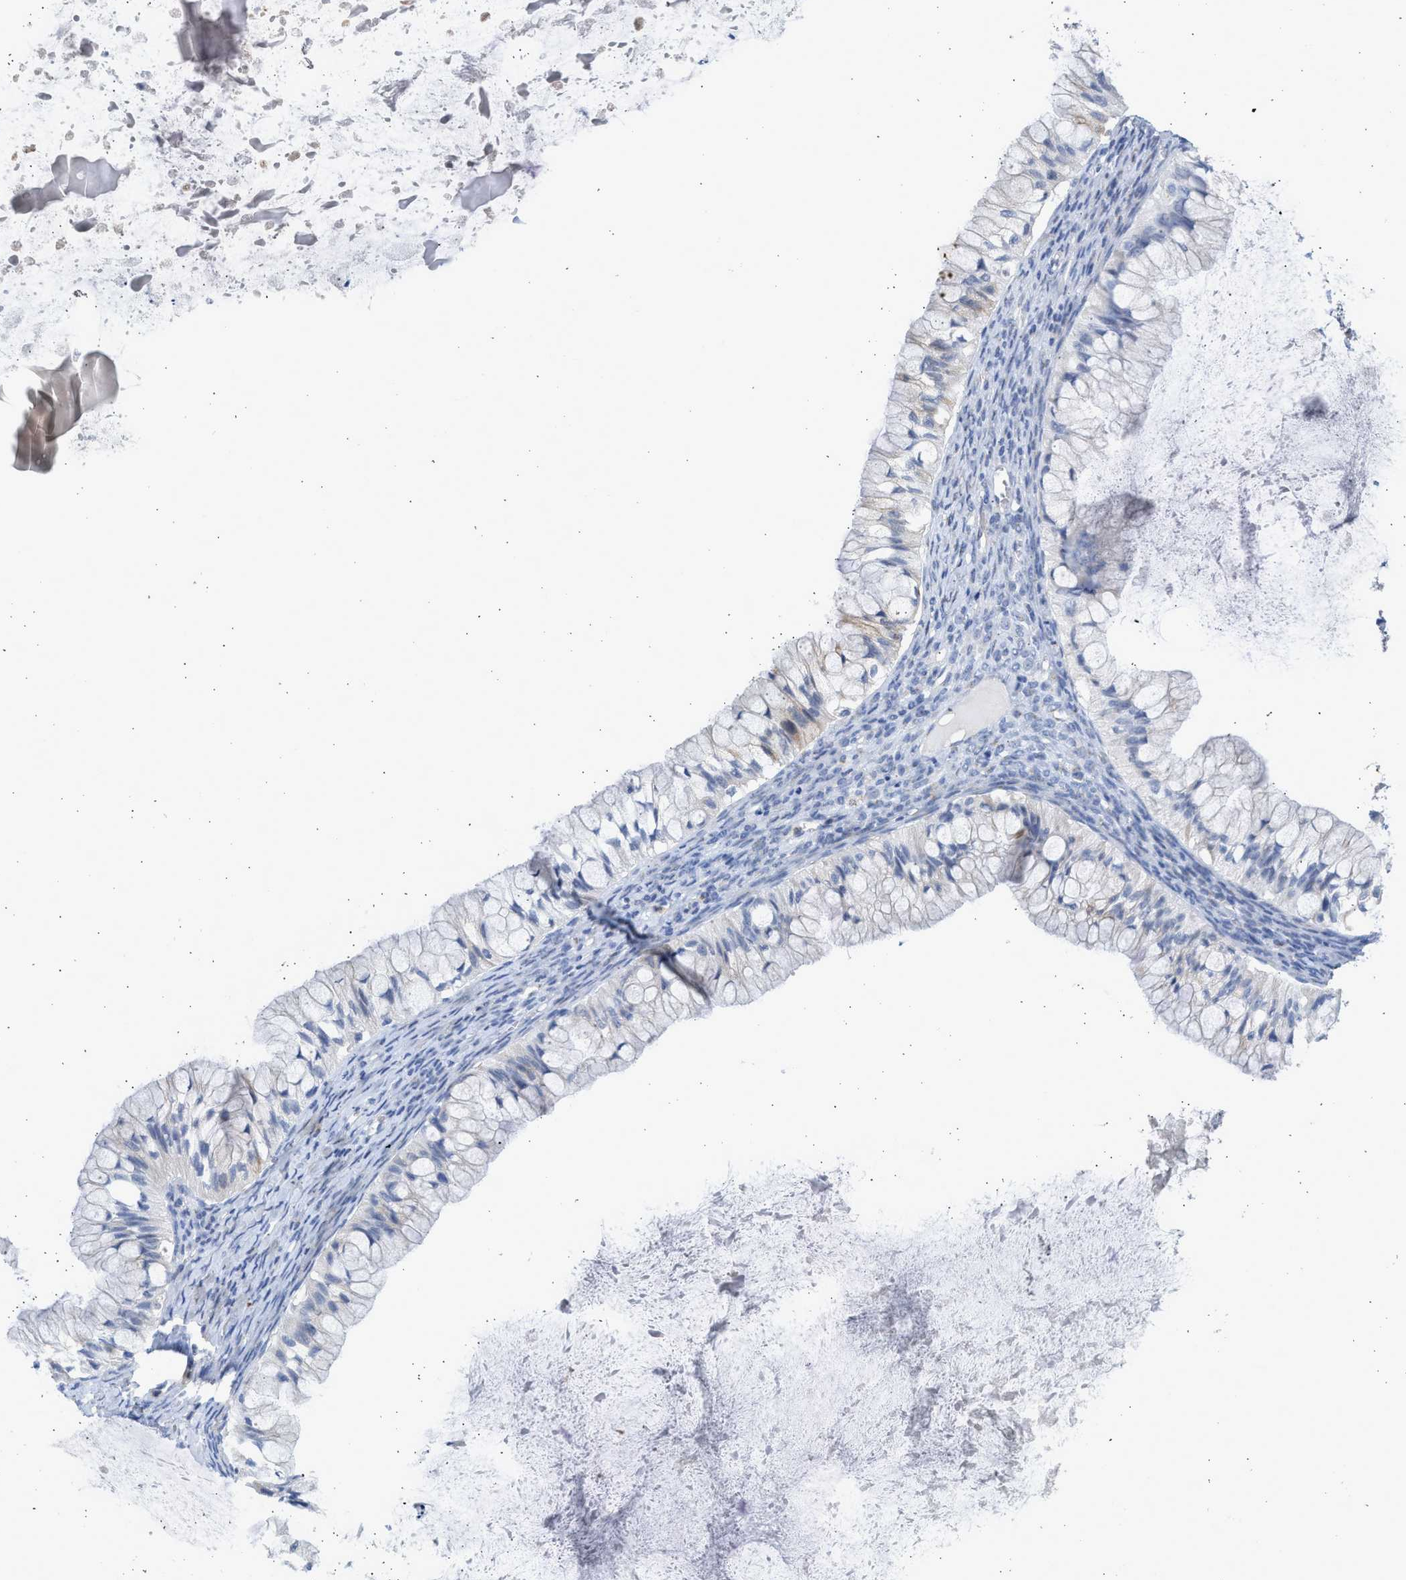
{"staining": {"intensity": "negative", "quantity": "none", "location": "none"}, "tissue": "ovarian cancer", "cell_type": "Tumor cells", "image_type": "cancer", "snomed": [{"axis": "morphology", "description": "Cystadenocarcinoma, mucinous, NOS"}, {"axis": "topography", "description": "Ovary"}], "caption": "Immunohistochemistry of ovarian cancer demonstrates no expression in tumor cells. (Stains: DAB (3,3'-diaminobenzidine) immunohistochemistry (IHC) with hematoxylin counter stain, Microscopy: brightfield microscopy at high magnification).", "gene": "IPO8", "patient": {"sex": "female", "age": 57}}